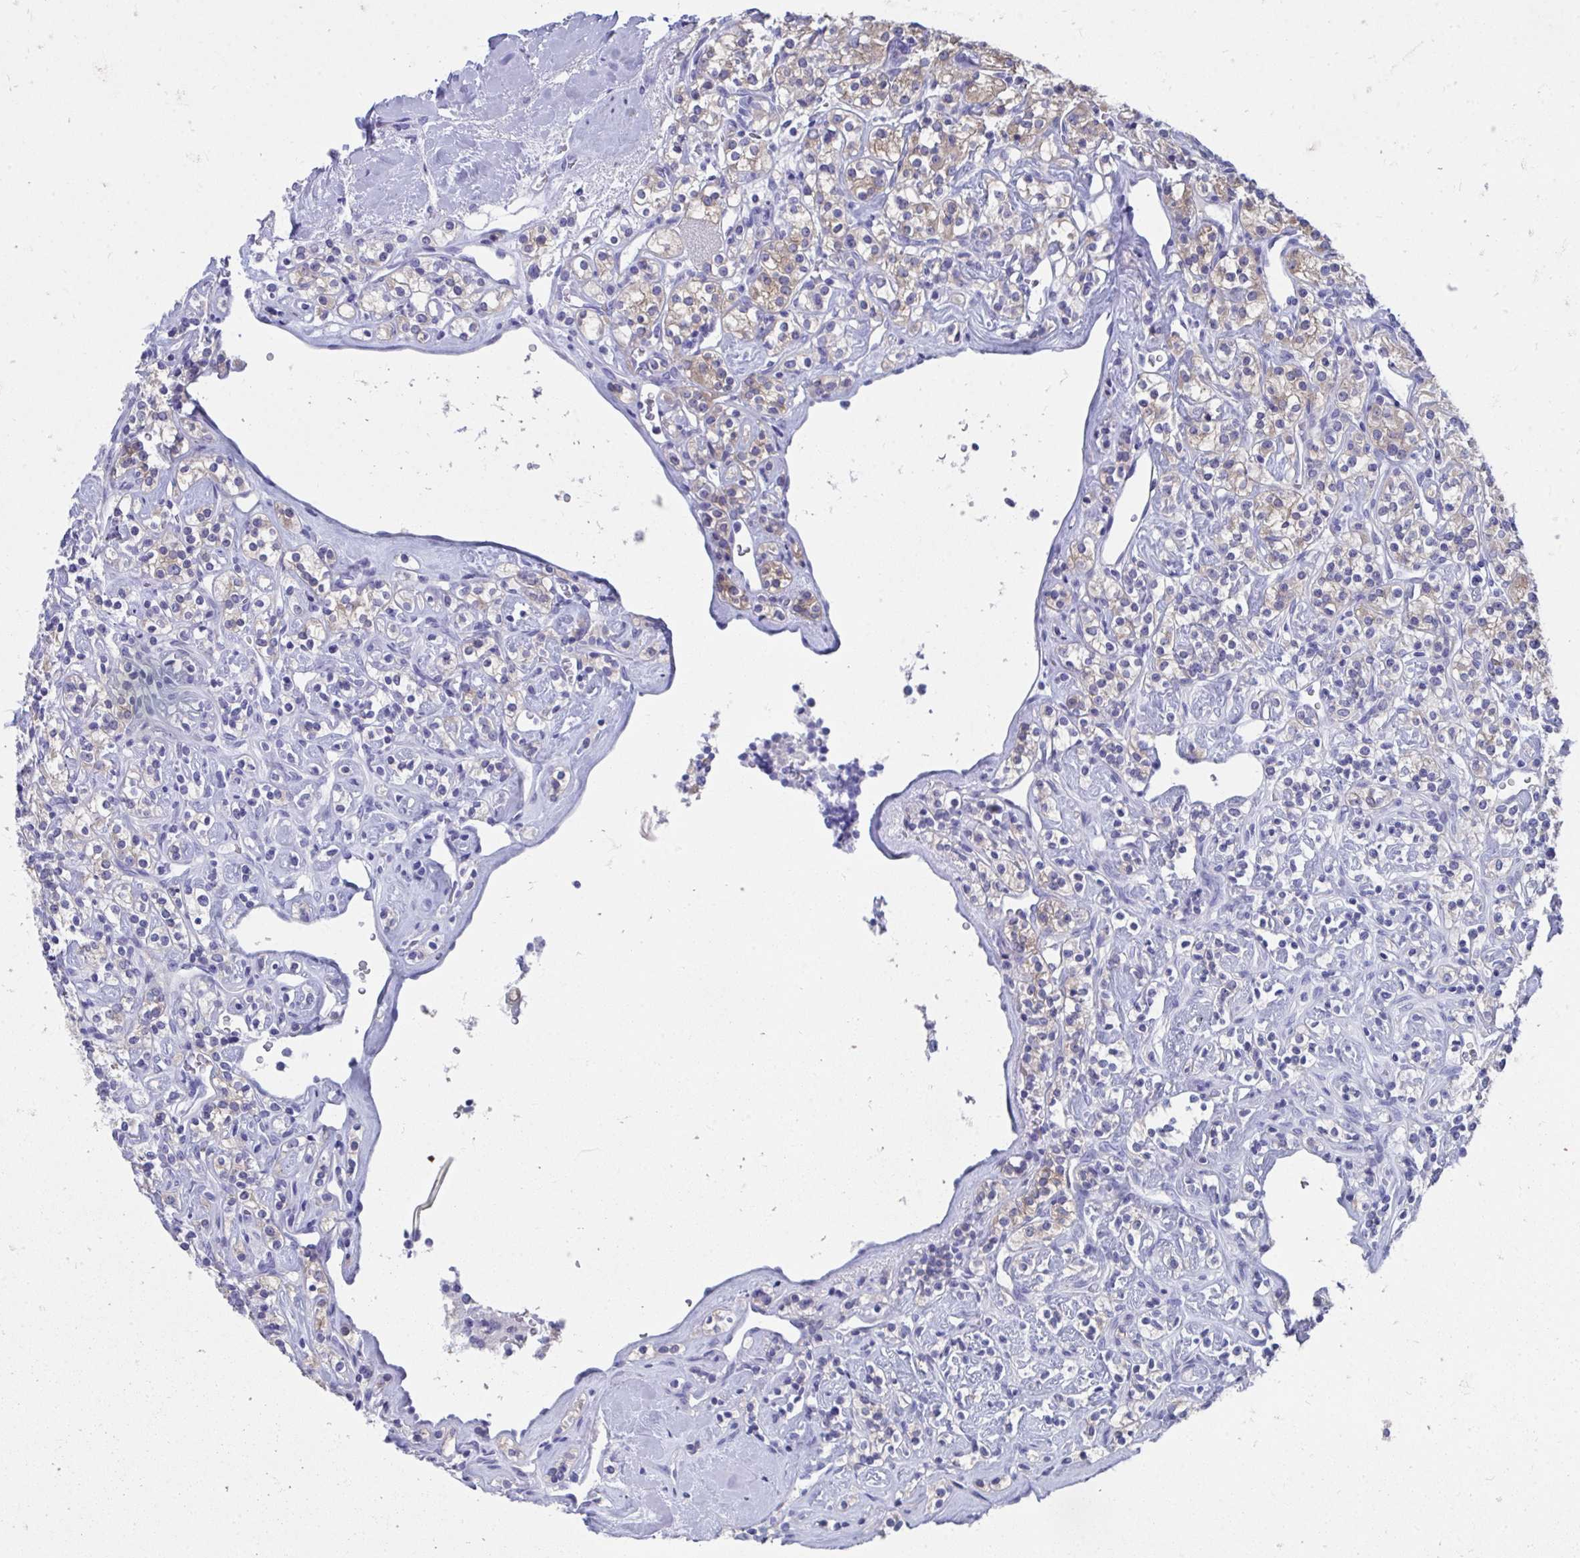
{"staining": {"intensity": "weak", "quantity": "<25%", "location": "cytoplasmic/membranous"}, "tissue": "renal cancer", "cell_type": "Tumor cells", "image_type": "cancer", "snomed": [{"axis": "morphology", "description": "Adenocarcinoma, NOS"}, {"axis": "topography", "description": "Kidney"}], "caption": "A histopathology image of renal adenocarcinoma stained for a protein displays no brown staining in tumor cells. (DAB immunohistochemistry (IHC) with hematoxylin counter stain).", "gene": "HGD", "patient": {"sex": "male", "age": 77}}